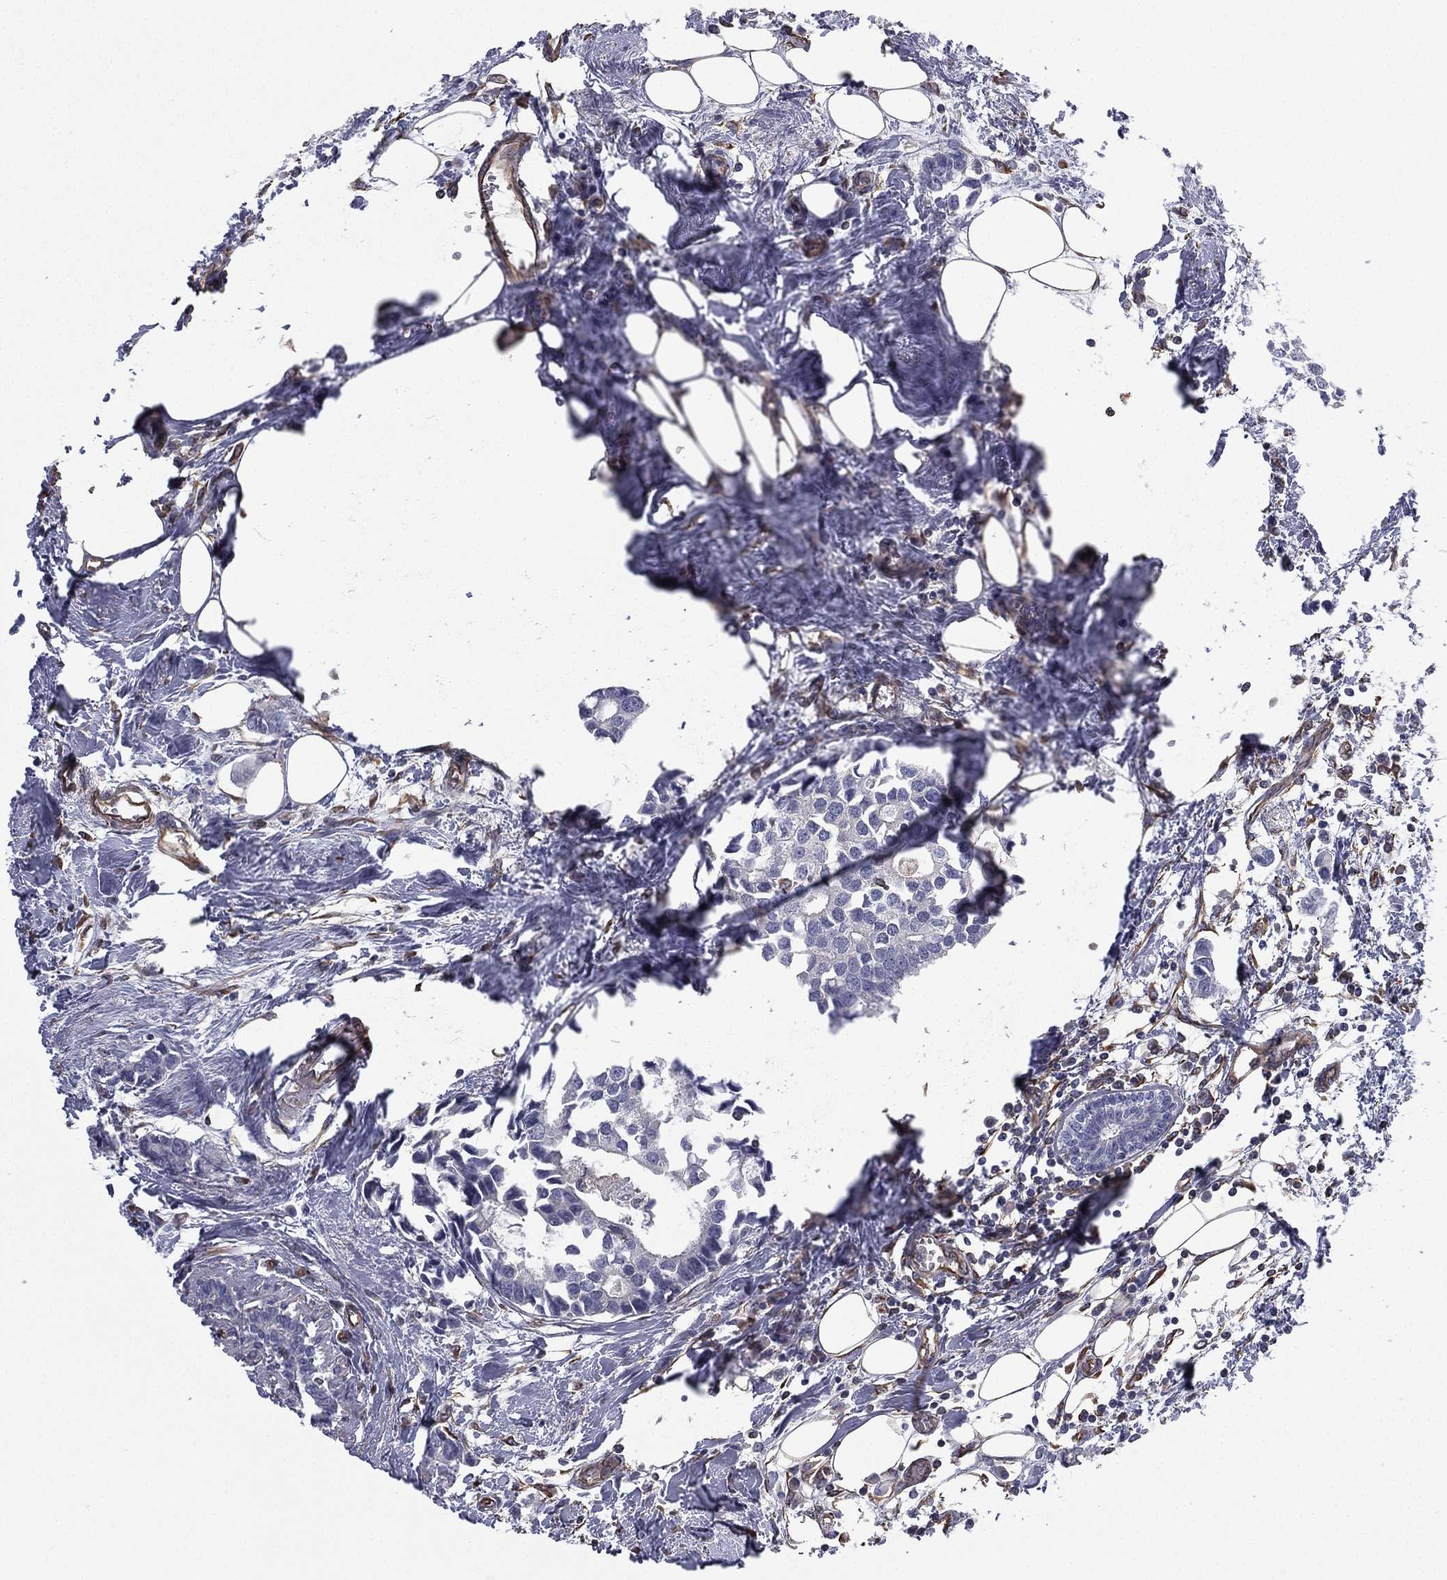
{"staining": {"intensity": "negative", "quantity": "none", "location": "none"}, "tissue": "breast cancer", "cell_type": "Tumor cells", "image_type": "cancer", "snomed": [{"axis": "morphology", "description": "Duct carcinoma"}, {"axis": "topography", "description": "Breast"}], "caption": "Immunohistochemistry (IHC) of breast cancer (invasive ductal carcinoma) displays no expression in tumor cells.", "gene": "SCUBE1", "patient": {"sex": "female", "age": 83}}